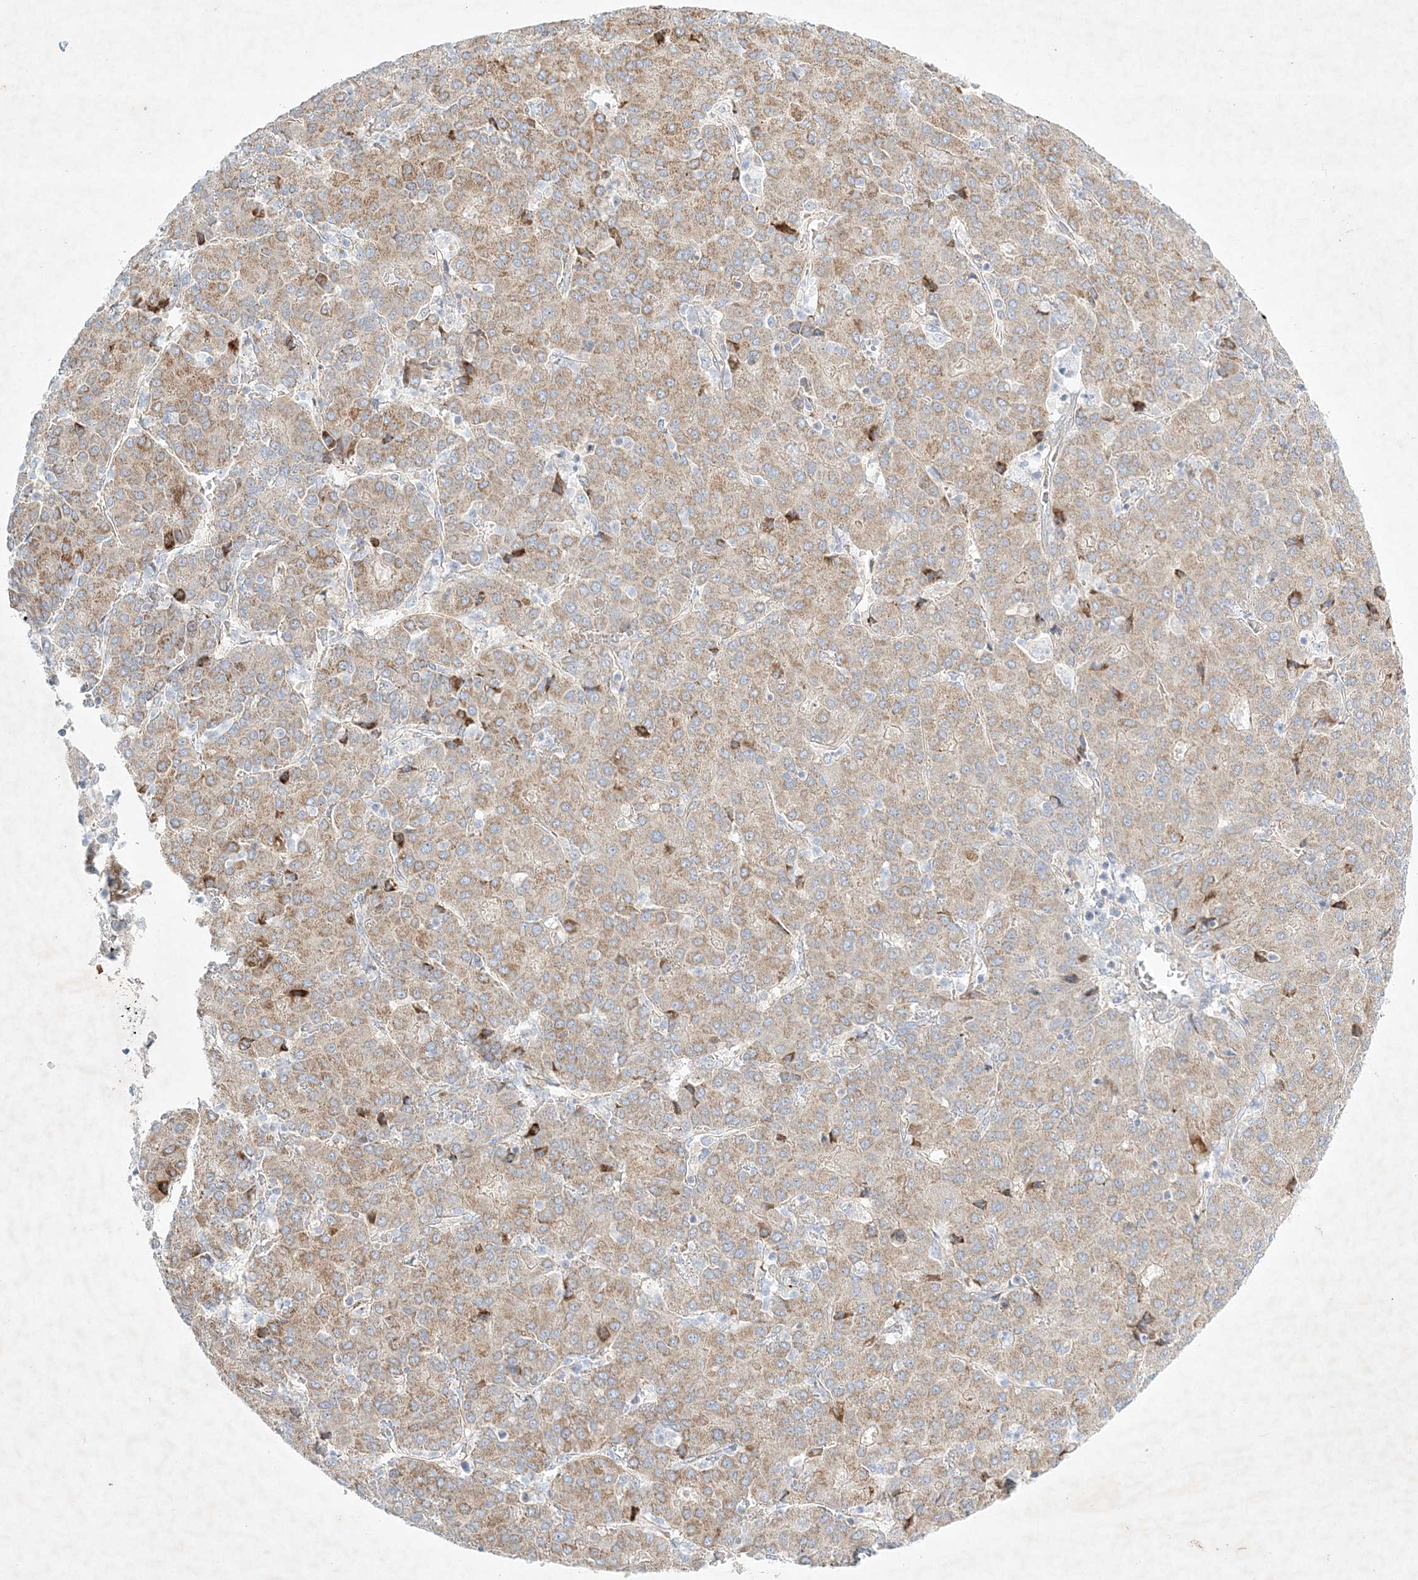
{"staining": {"intensity": "moderate", "quantity": ">75%", "location": "cytoplasmic/membranous"}, "tissue": "liver cancer", "cell_type": "Tumor cells", "image_type": "cancer", "snomed": [{"axis": "morphology", "description": "Carcinoma, Hepatocellular, NOS"}, {"axis": "topography", "description": "Liver"}], "caption": "Liver cancer (hepatocellular carcinoma) stained for a protein (brown) exhibits moderate cytoplasmic/membranous positive positivity in about >75% of tumor cells.", "gene": "STK11IP", "patient": {"sex": "male", "age": 65}}